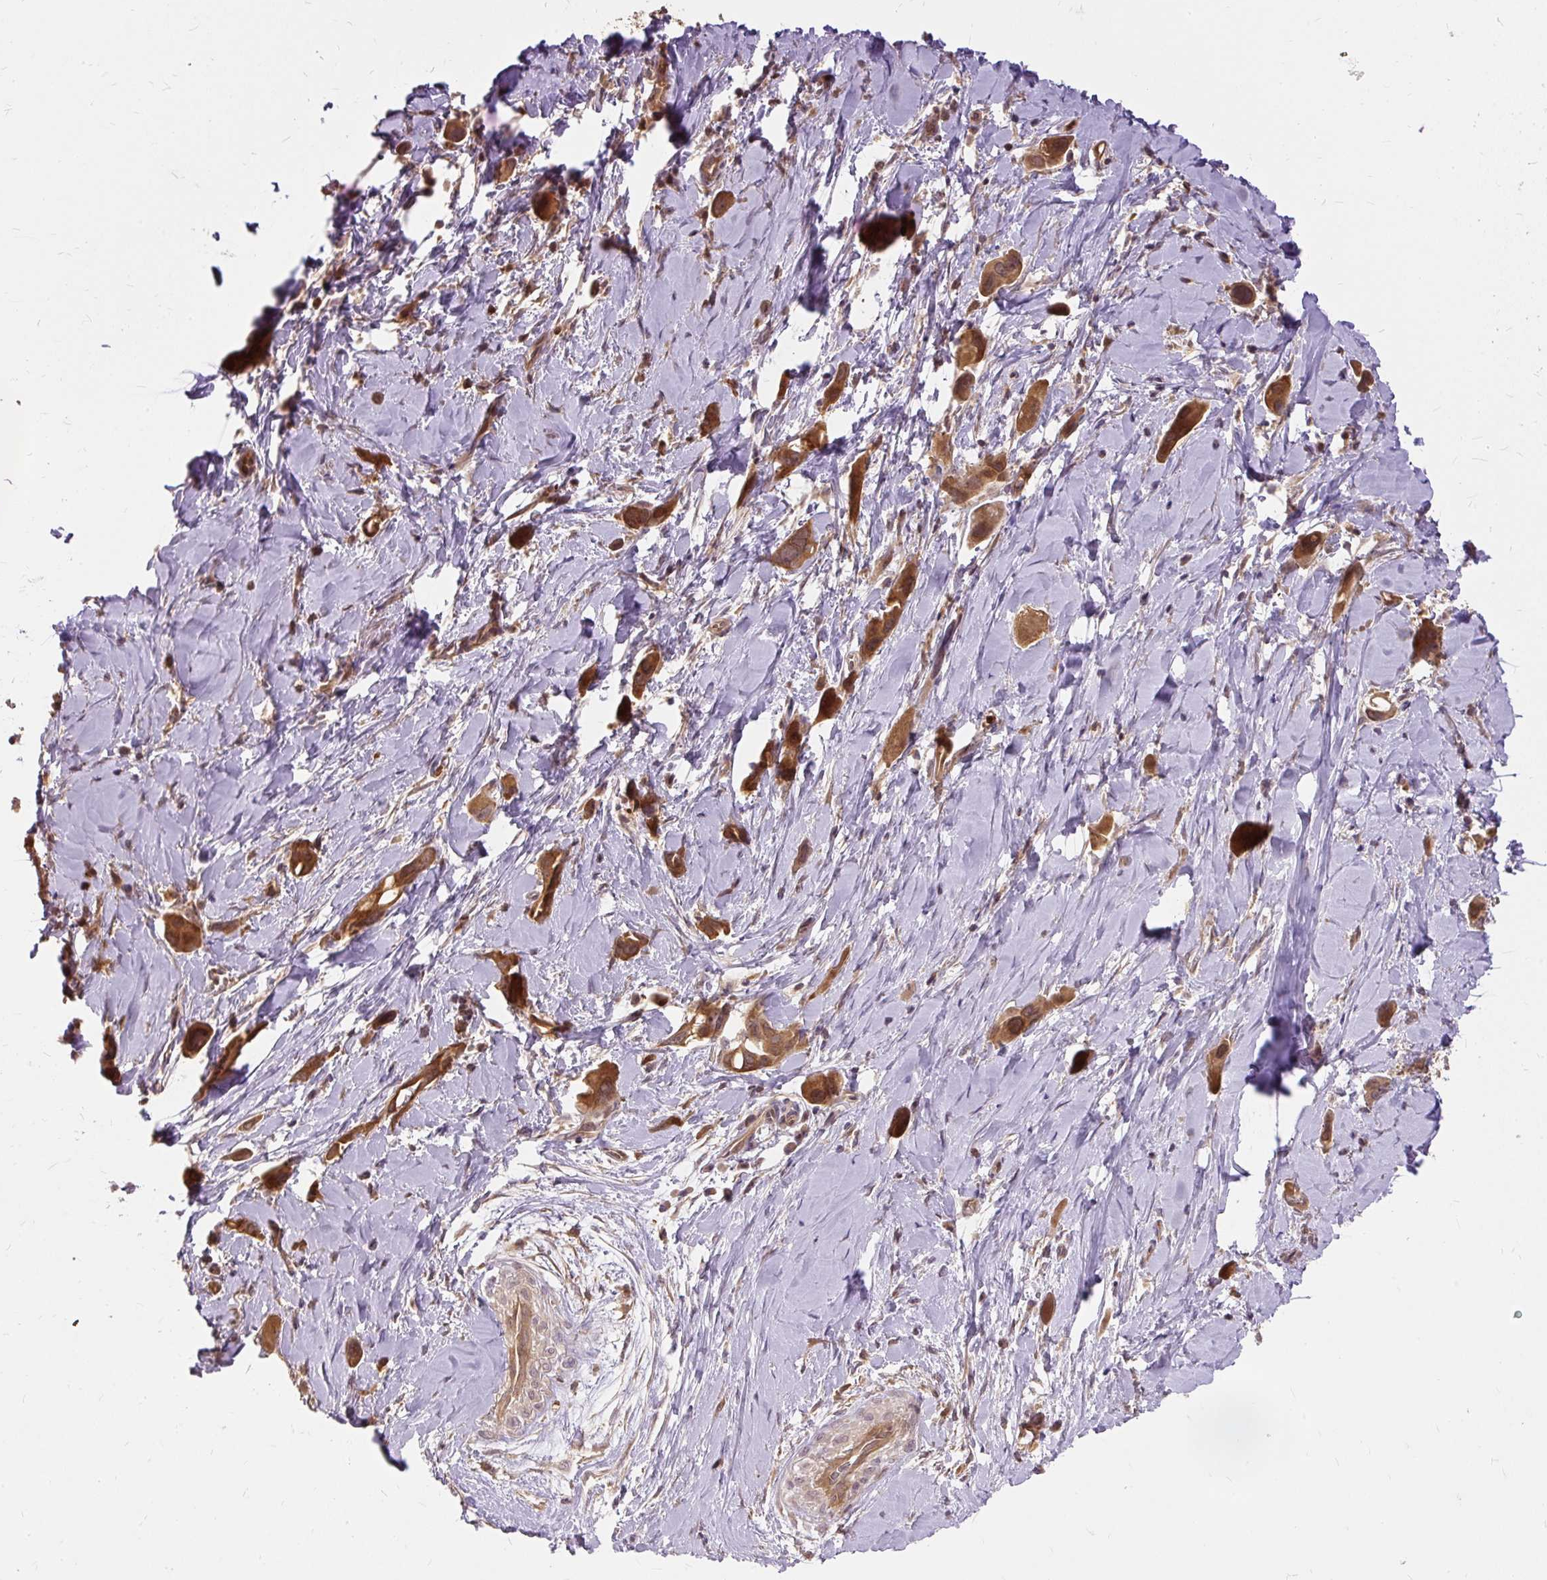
{"staining": {"intensity": "strong", "quantity": ">75%", "location": "cytoplasmic/membranous"}, "tissue": "lung cancer", "cell_type": "Tumor cells", "image_type": "cancer", "snomed": [{"axis": "morphology", "description": "Adenocarcinoma, NOS"}, {"axis": "topography", "description": "Lung"}], "caption": "IHC photomicrograph of human lung adenocarcinoma stained for a protein (brown), which shows high levels of strong cytoplasmic/membranous expression in approximately >75% of tumor cells.", "gene": "AP5S1", "patient": {"sex": "male", "age": 76}}